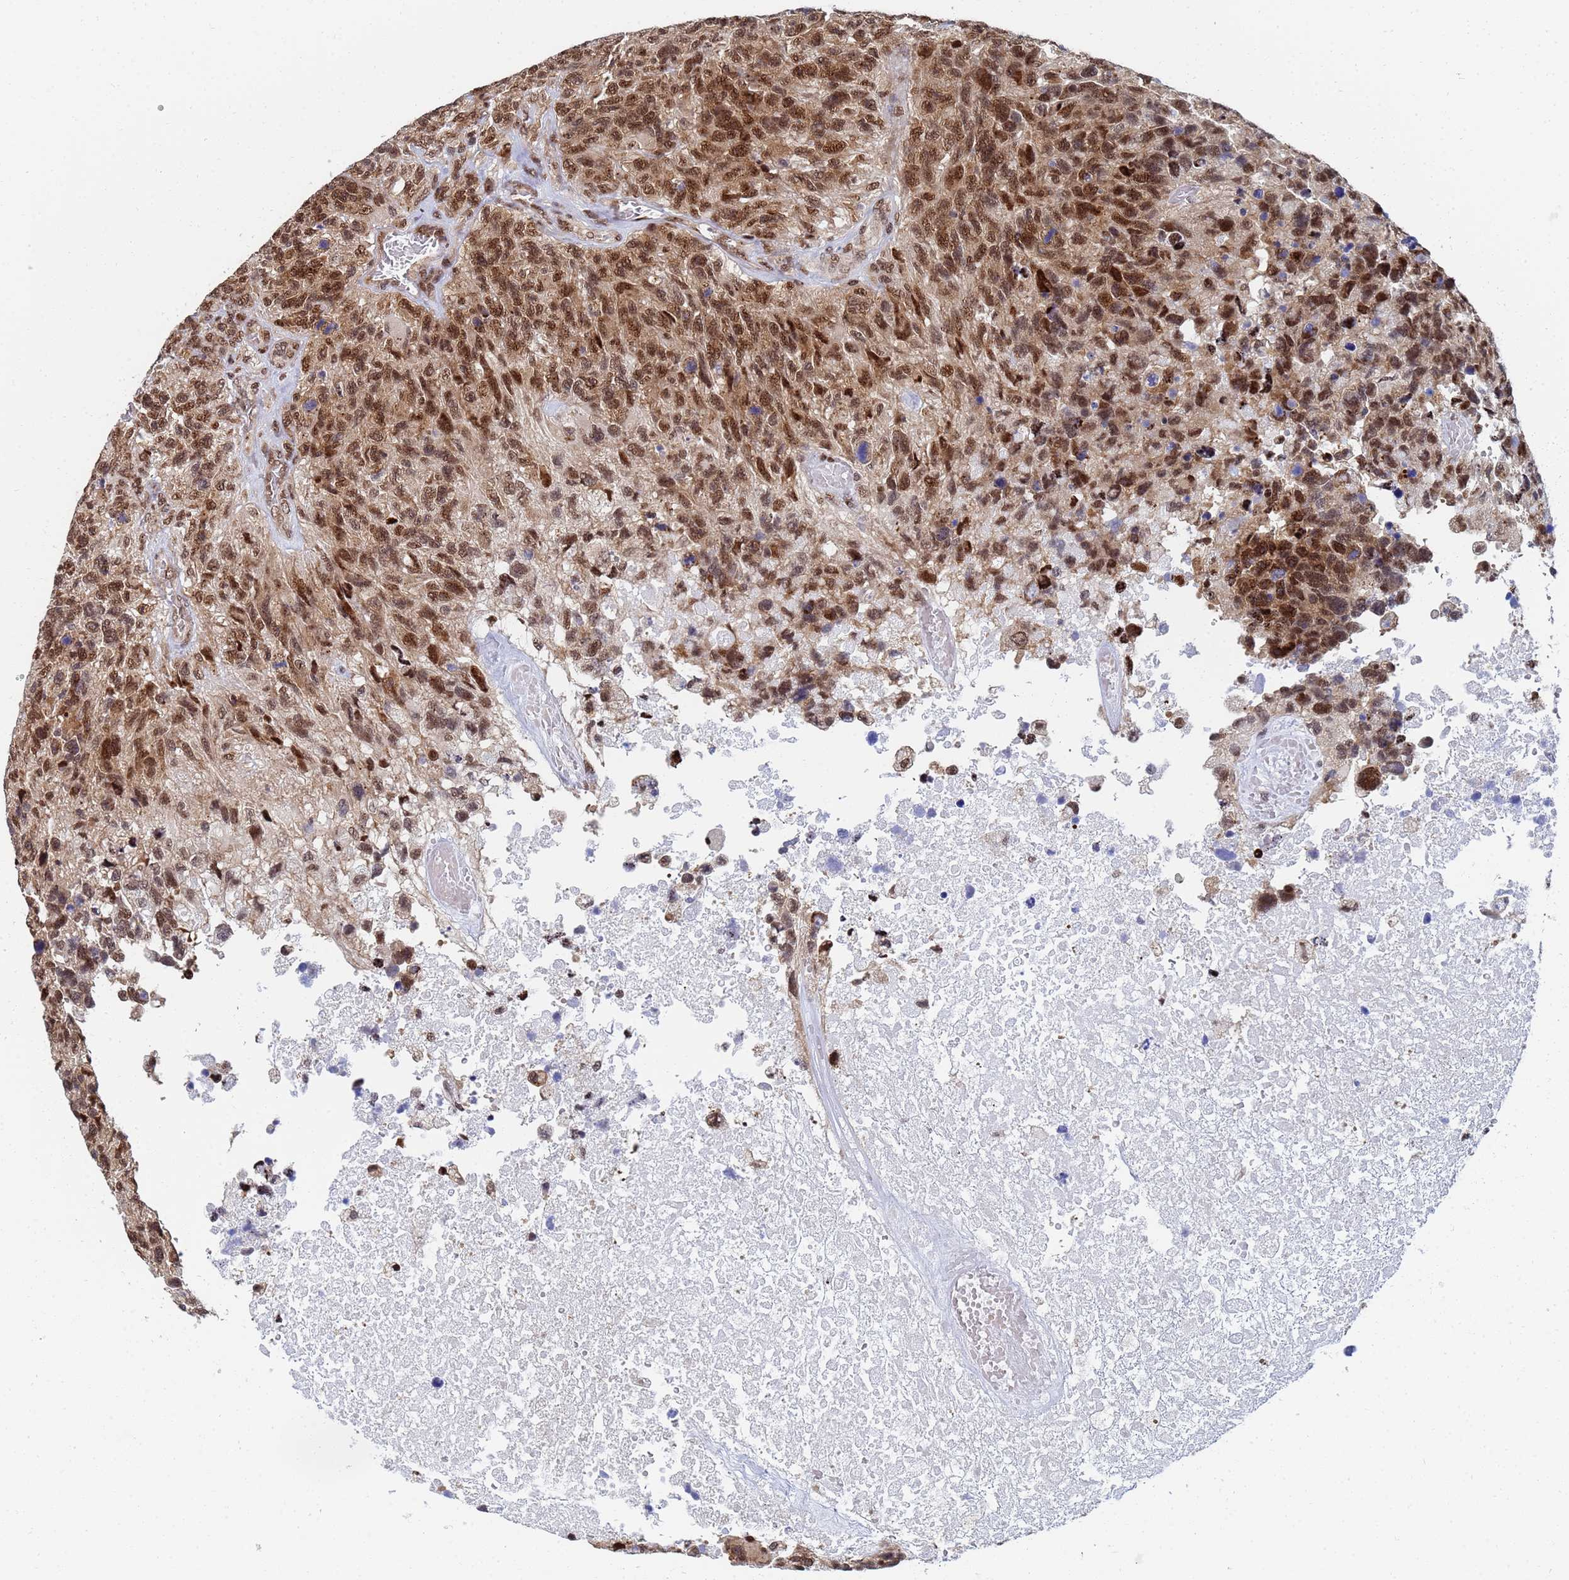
{"staining": {"intensity": "moderate", "quantity": ">75%", "location": "nuclear"}, "tissue": "glioma", "cell_type": "Tumor cells", "image_type": "cancer", "snomed": [{"axis": "morphology", "description": "Glioma, malignant, High grade"}, {"axis": "topography", "description": "Brain"}], "caption": "An immunohistochemistry micrograph of tumor tissue is shown. Protein staining in brown highlights moderate nuclear positivity in malignant glioma (high-grade) within tumor cells.", "gene": "AP5Z1", "patient": {"sex": "male", "age": 69}}